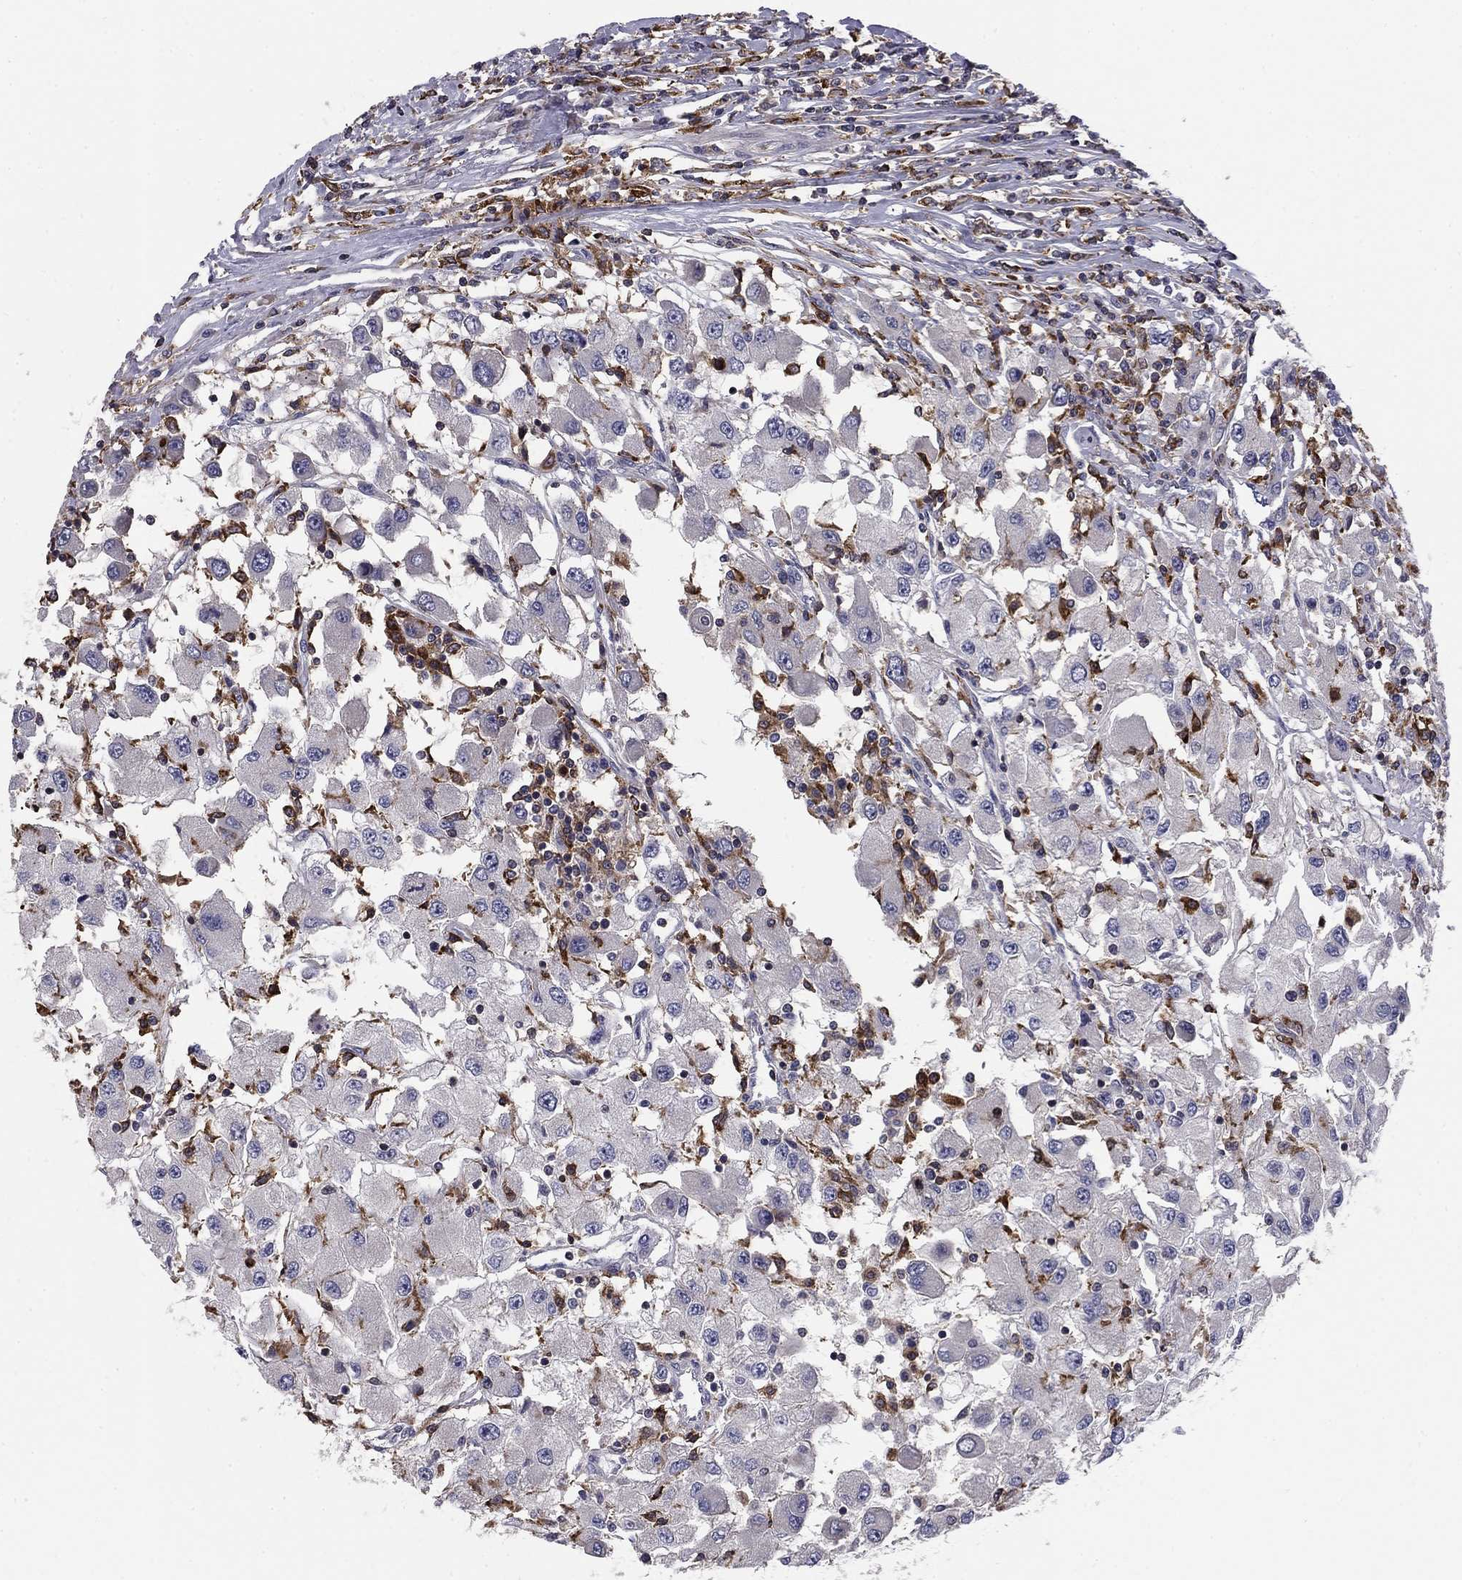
{"staining": {"intensity": "negative", "quantity": "none", "location": "none"}, "tissue": "renal cancer", "cell_type": "Tumor cells", "image_type": "cancer", "snomed": [{"axis": "morphology", "description": "Adenocarcinoma, NOS"}, {"axis": "topography", "description": "Kidney"}], "caption": "Human renal cancer (adenocarcinoma) stained for a protein using immunohistochemistry (IHC) demonstrates no positivity in tumor cells.", "gene": "PLCB2", "patient": {"sex": "female", "age": 67}}